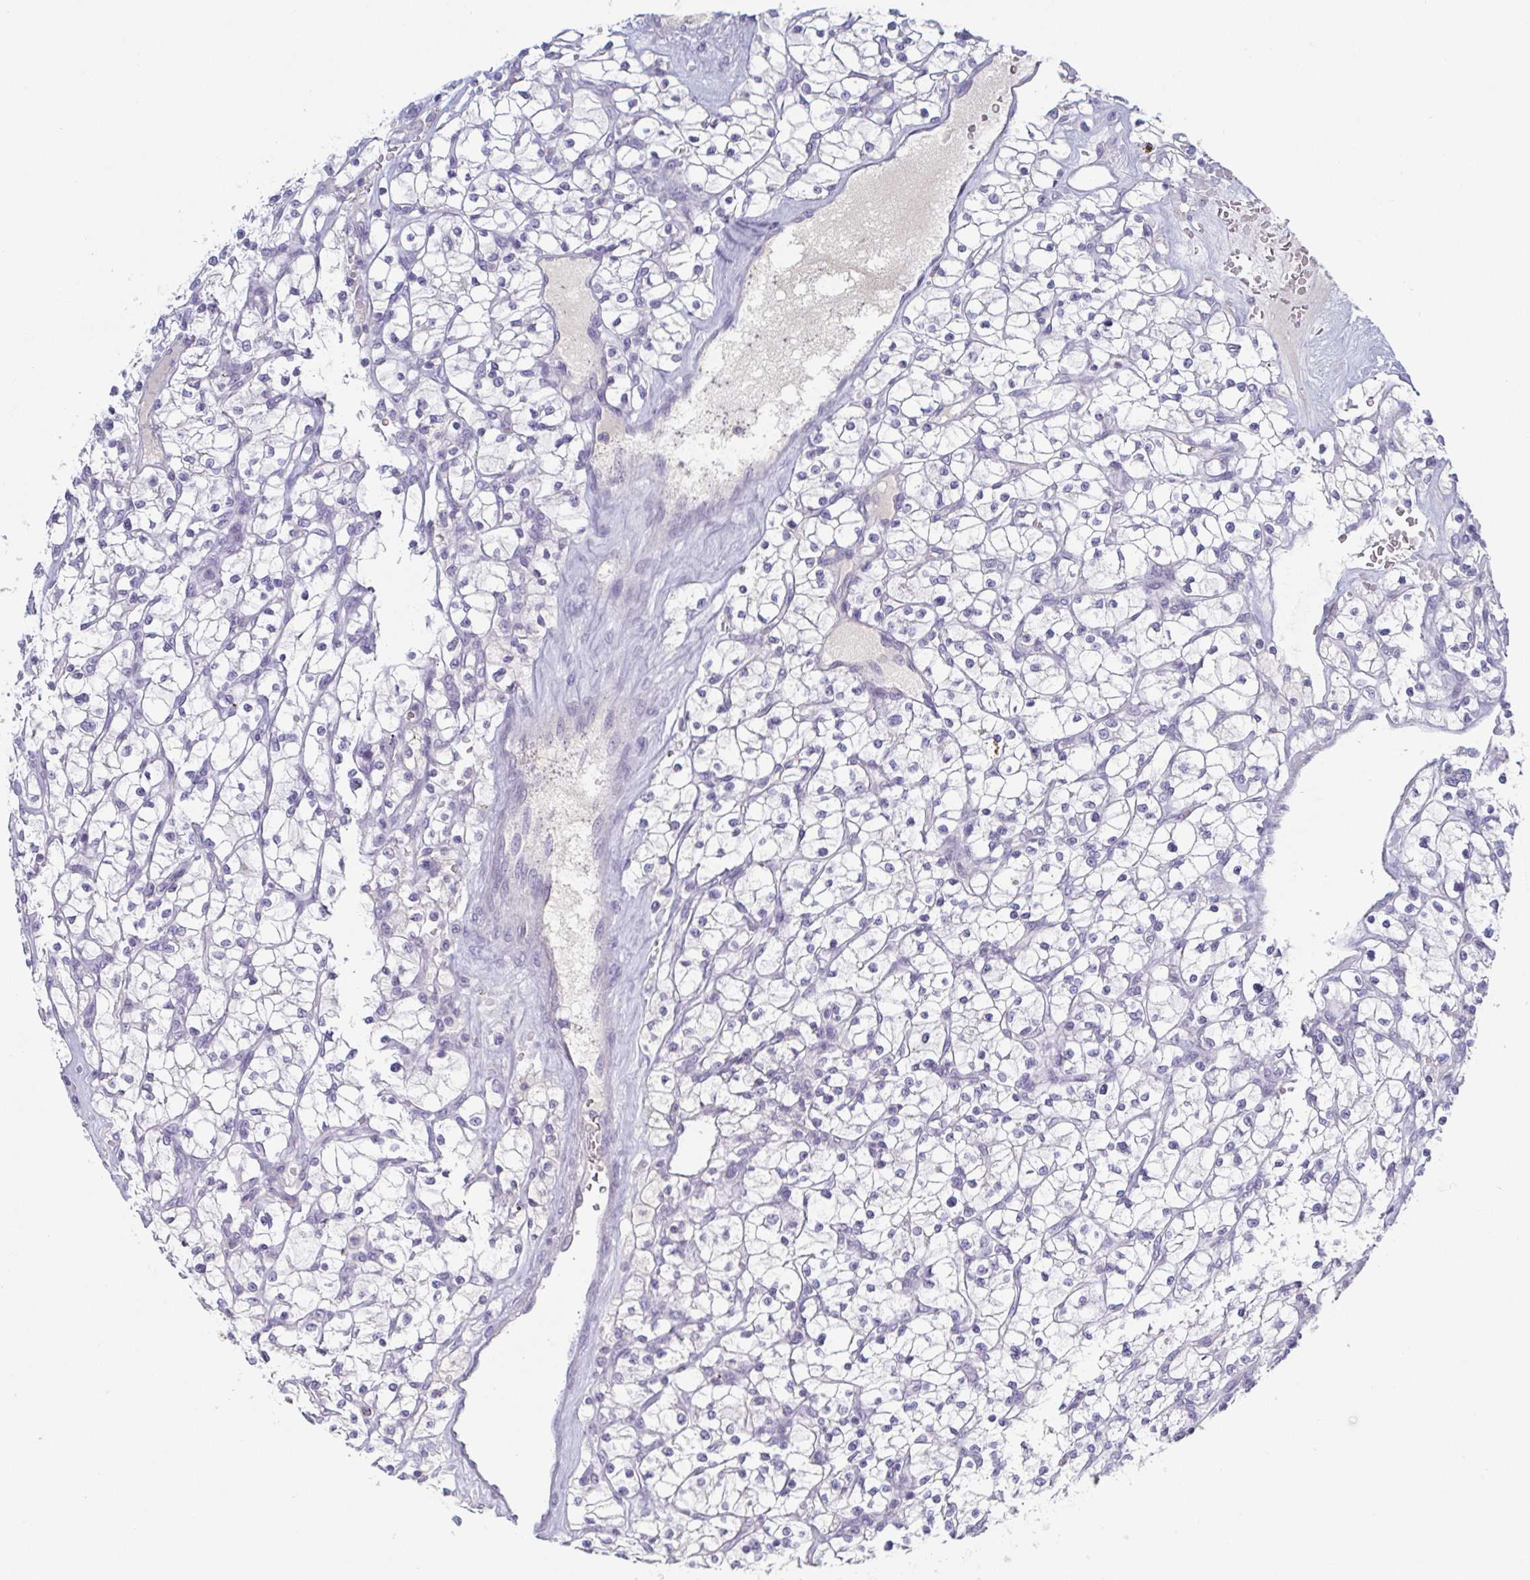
{"staining": {"intensity": "negative", "quantity": "none", "location": "none"}, "tissue": "renal cancer", "cell_type": "Tumor cells", "image_type": "cancer", "snomed": [{"axis": "morphology", "description": "Adenocarcinoma, NOS"}, {"axis": "topography", "description": "Kidney"}], "caption": "An image of renal cancer stained for a protein demonstrates no brown staining in tumor cells.", "gene": "RHOV", "patient": {"sex": "female", "age": 64}}